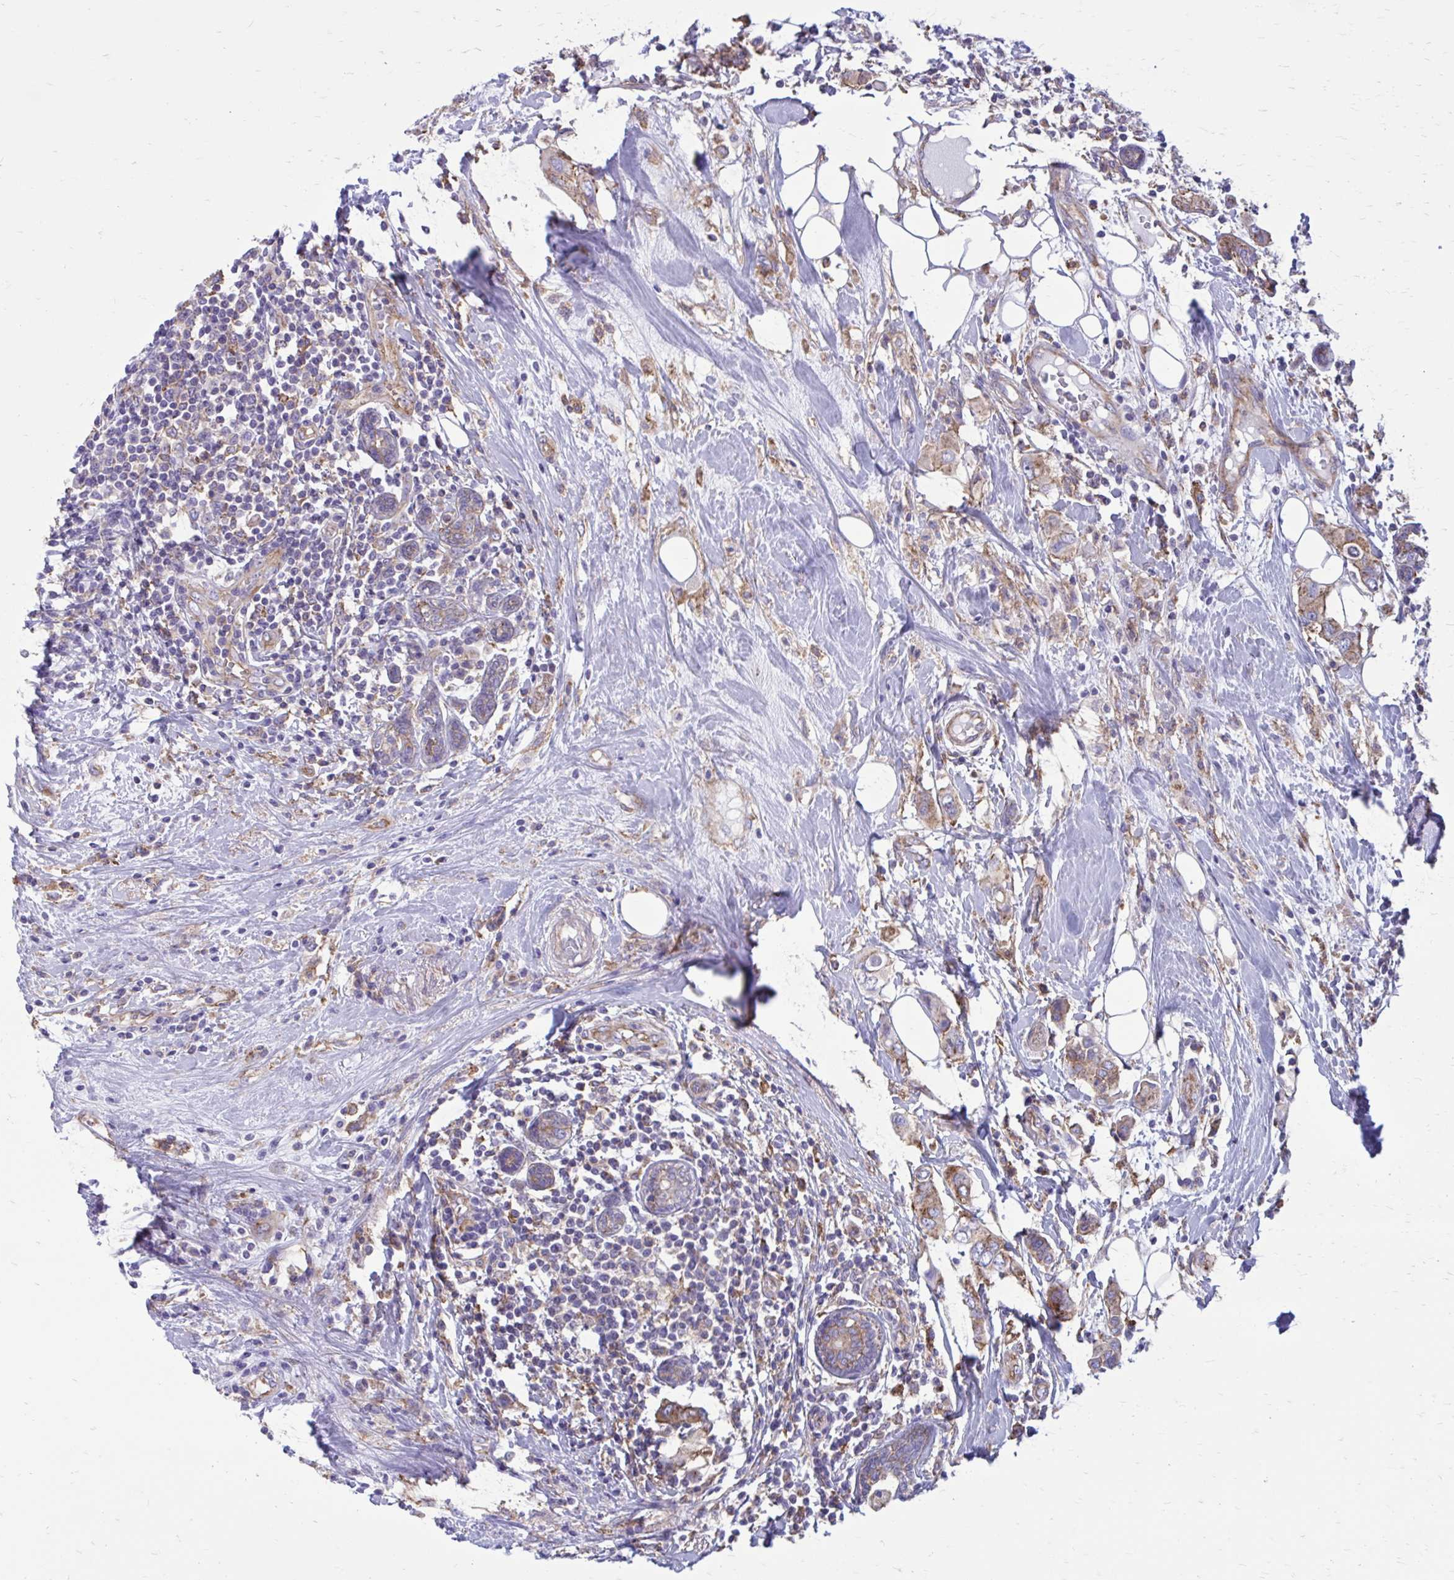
{"staining": {"intensity": "moderate", "quantity": ">75%", "location": "cytoplasmic/membranous"}, "tissue": "breast cancer", "cell_type": "Tumor cells", "image_type": "cancer", "snomed": [{"axis": "morphology", "description": "Lobular carcinoma"}, {"axis": "topography", "description": "Breast"}], "caption": "Immunohistochemical staining of human breast cancer demonstrates medium levels of moderate cytoplasmic/membranous staining in approximately >75% of tumor cells. Ihc stains the protein in brown and the nuclei are stained blue.", "gene": "CLTA", "patient": {"sex": "female", "age": 51}}